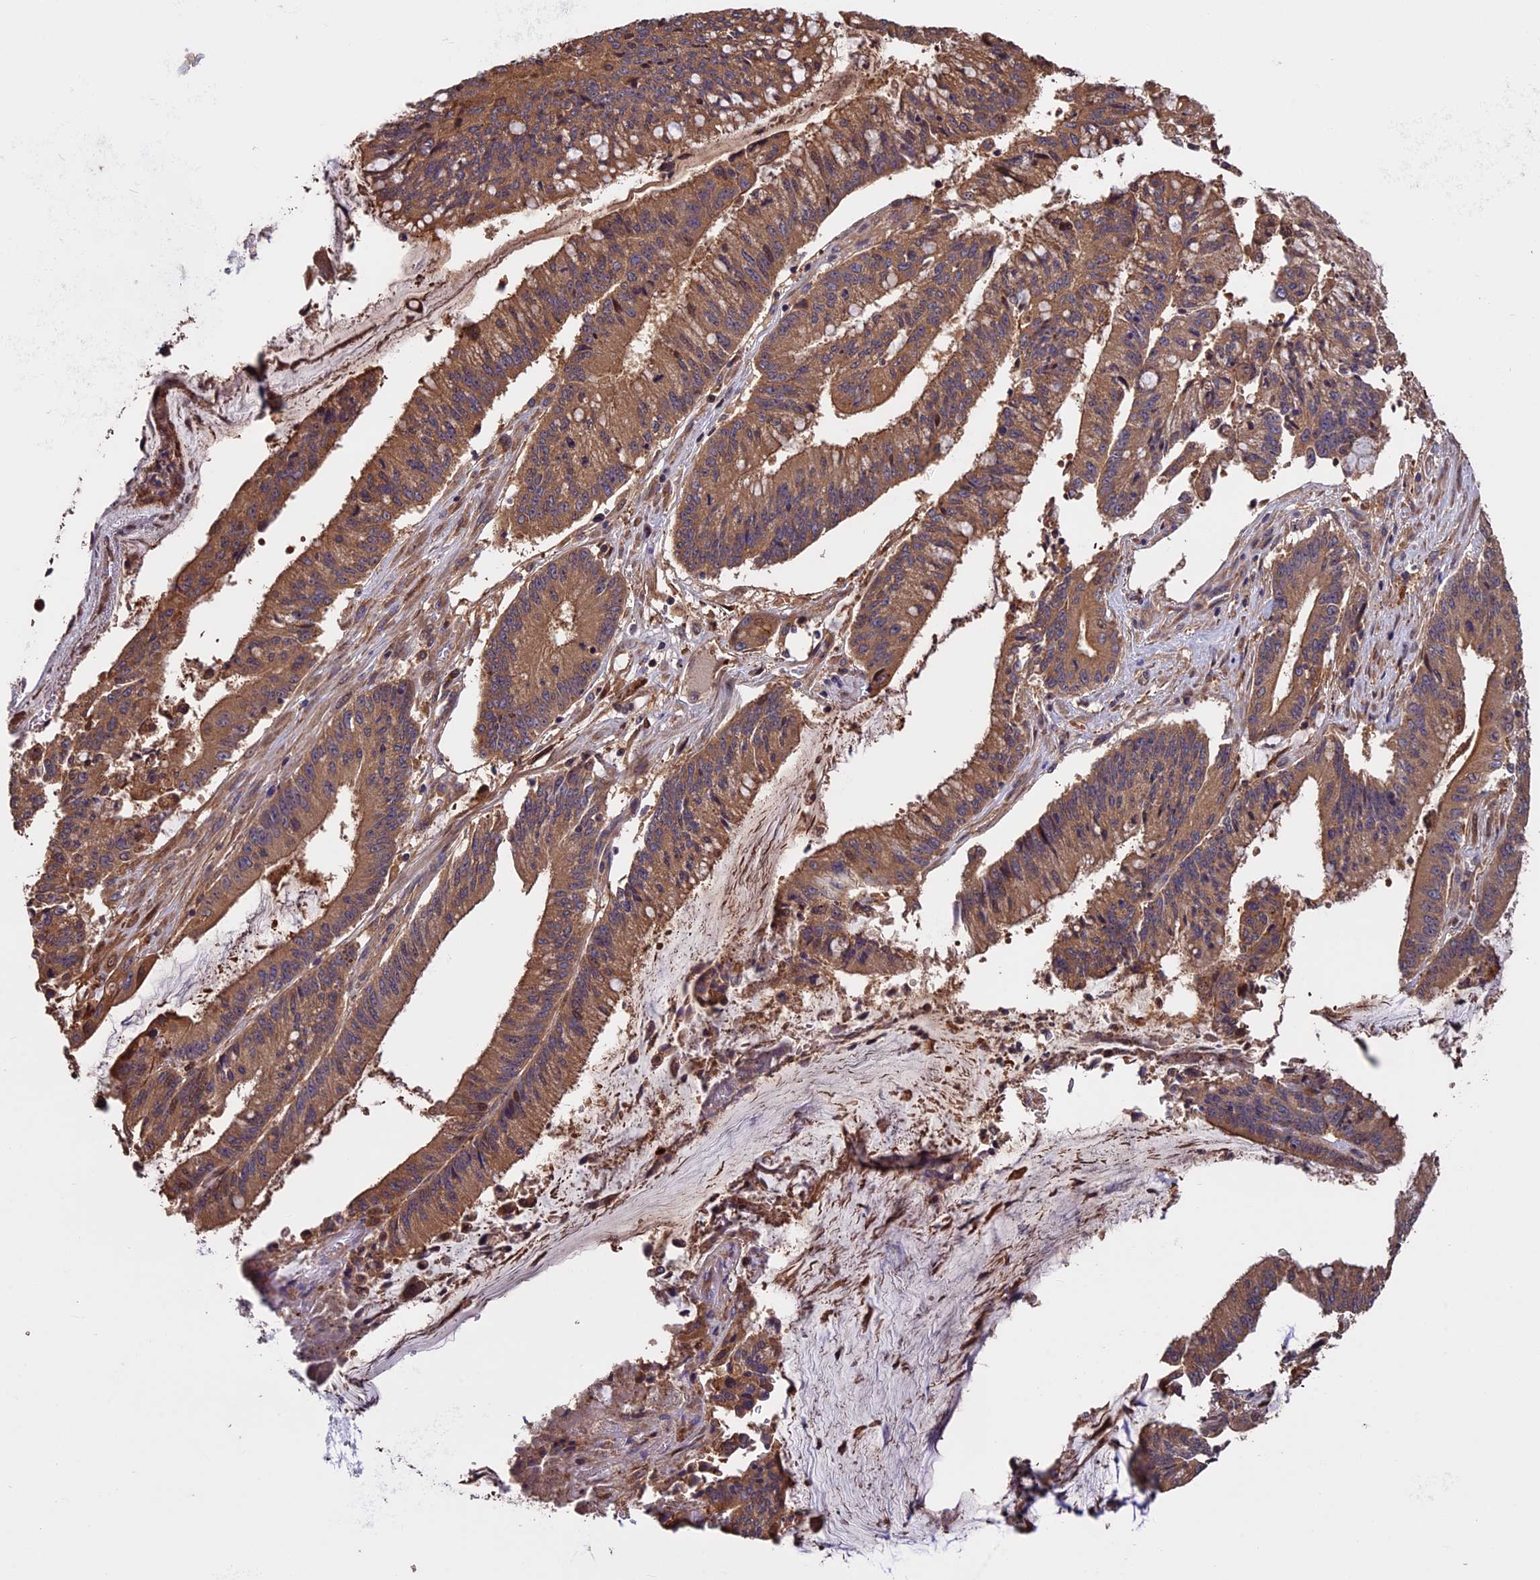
{"staining": {"intensity": "moderate", "quantity": ">75%", "location": "cytoplasmic/membranous"}, "tissue": "pancreatic cancer", "cell_type": "Tumor cells", "image_type": "cancer", "snomed": [{"axis": "morphology", "description": "Adenocarcinoma, NOS"}, {"axis": "topography", "description": "Pancreas"}], "caption": "The micrograph demonstrates immunohistochemical staining of pancreatic cancer. There is moderate cytoplasmic/membranous staining is present in about >75% of tumor cells.", "gene": "VWA3A", "patient": {"sex": "female", "age": 50}}